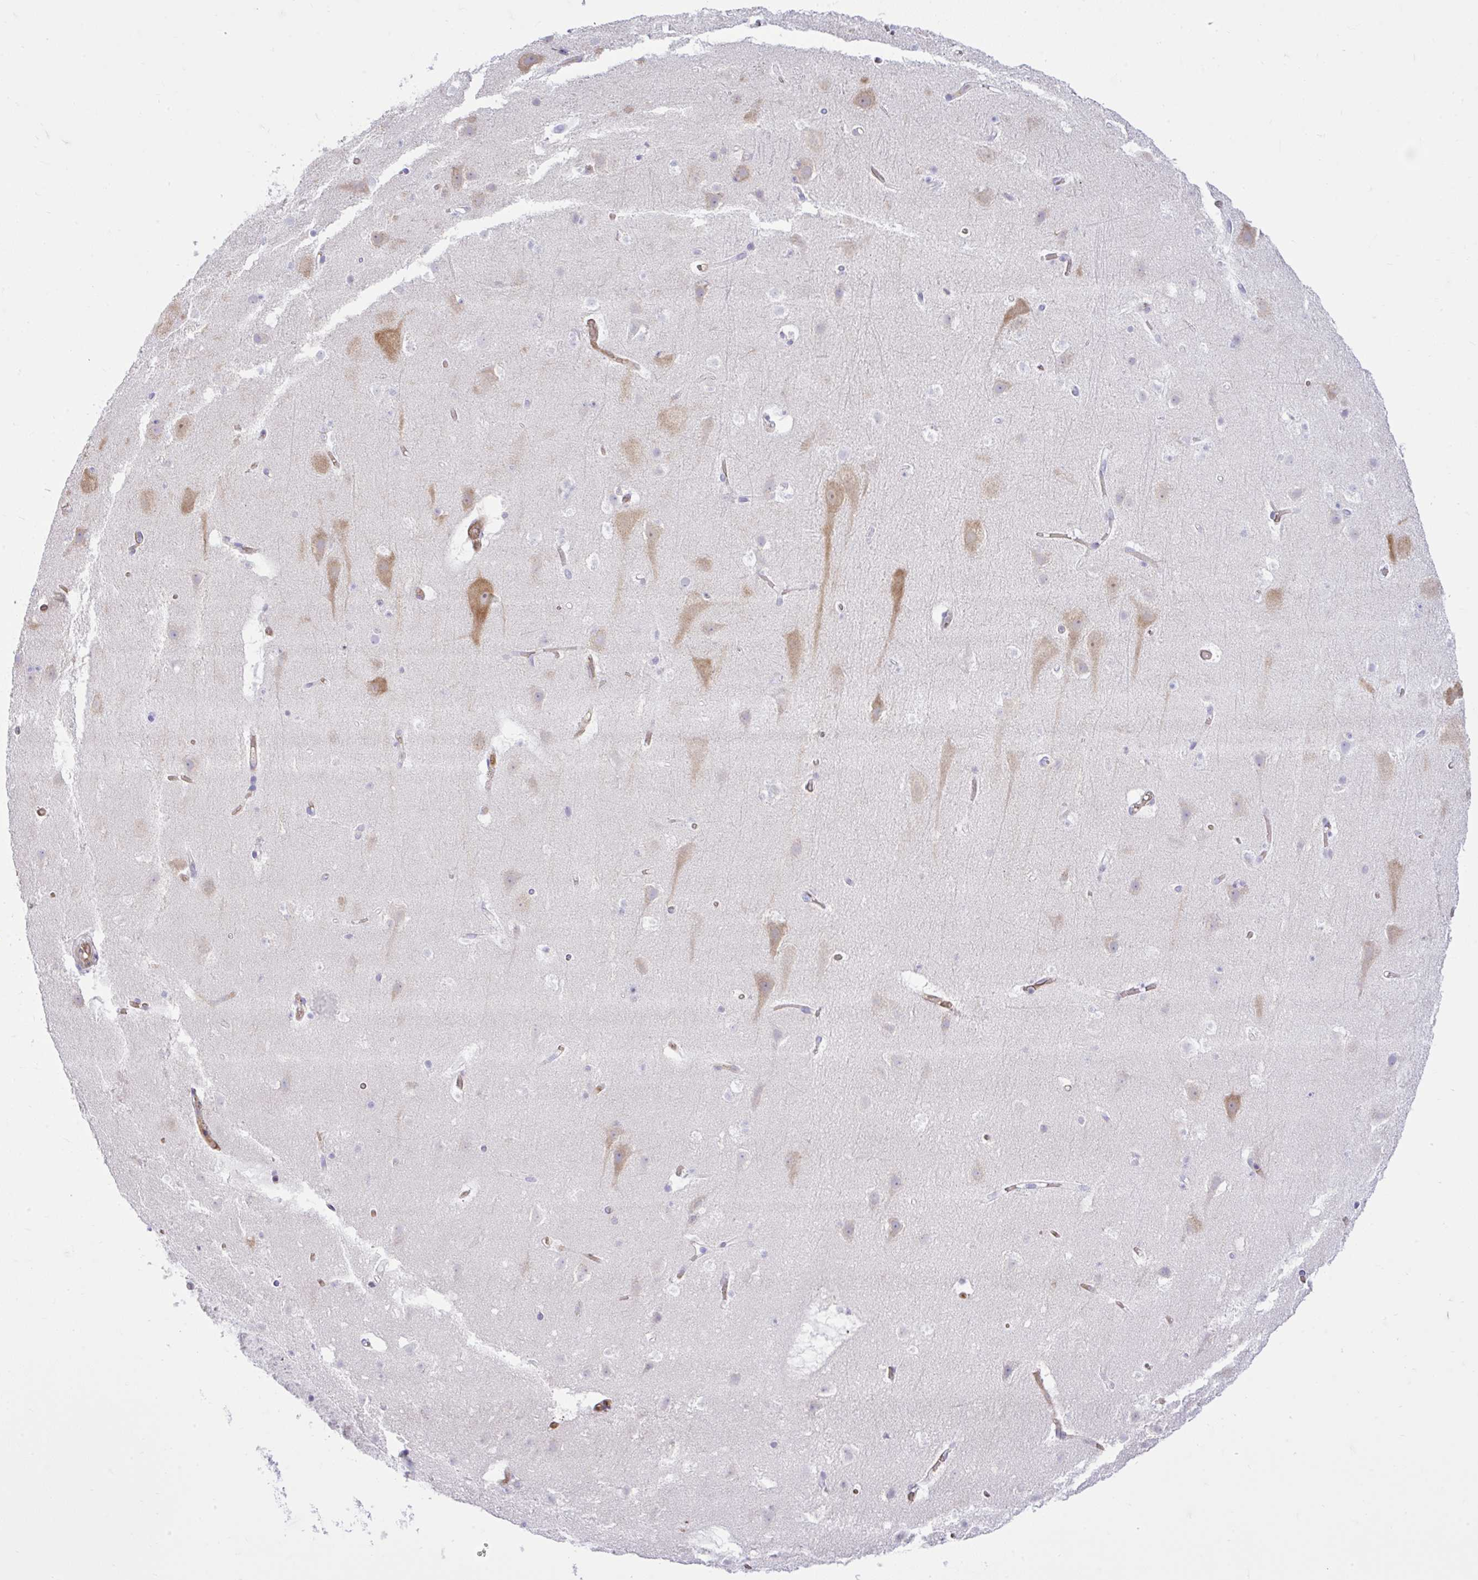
{"staining": {"intensity": "moderate", "quantity": ">75%", "location": "cytoplasmic/membranous"}, "tissue": "cerebral cortex", "cell_type": "Endothelial cells", "image_type": "normal", "snomed": [{"axis": "morphology", "description": "Normal tissue, NOS"}, {"axis": "topography", "description": "Cerebral cortex"}], "caption": "A brown stain shows moderate cytoplasmic/membranous expression of a protein in endothelial cells of benign human cerebral cortex. Nuclei are stained in blue.", "gene": "EEF1A1", "patient": {"sex": "female", "age": 42}}